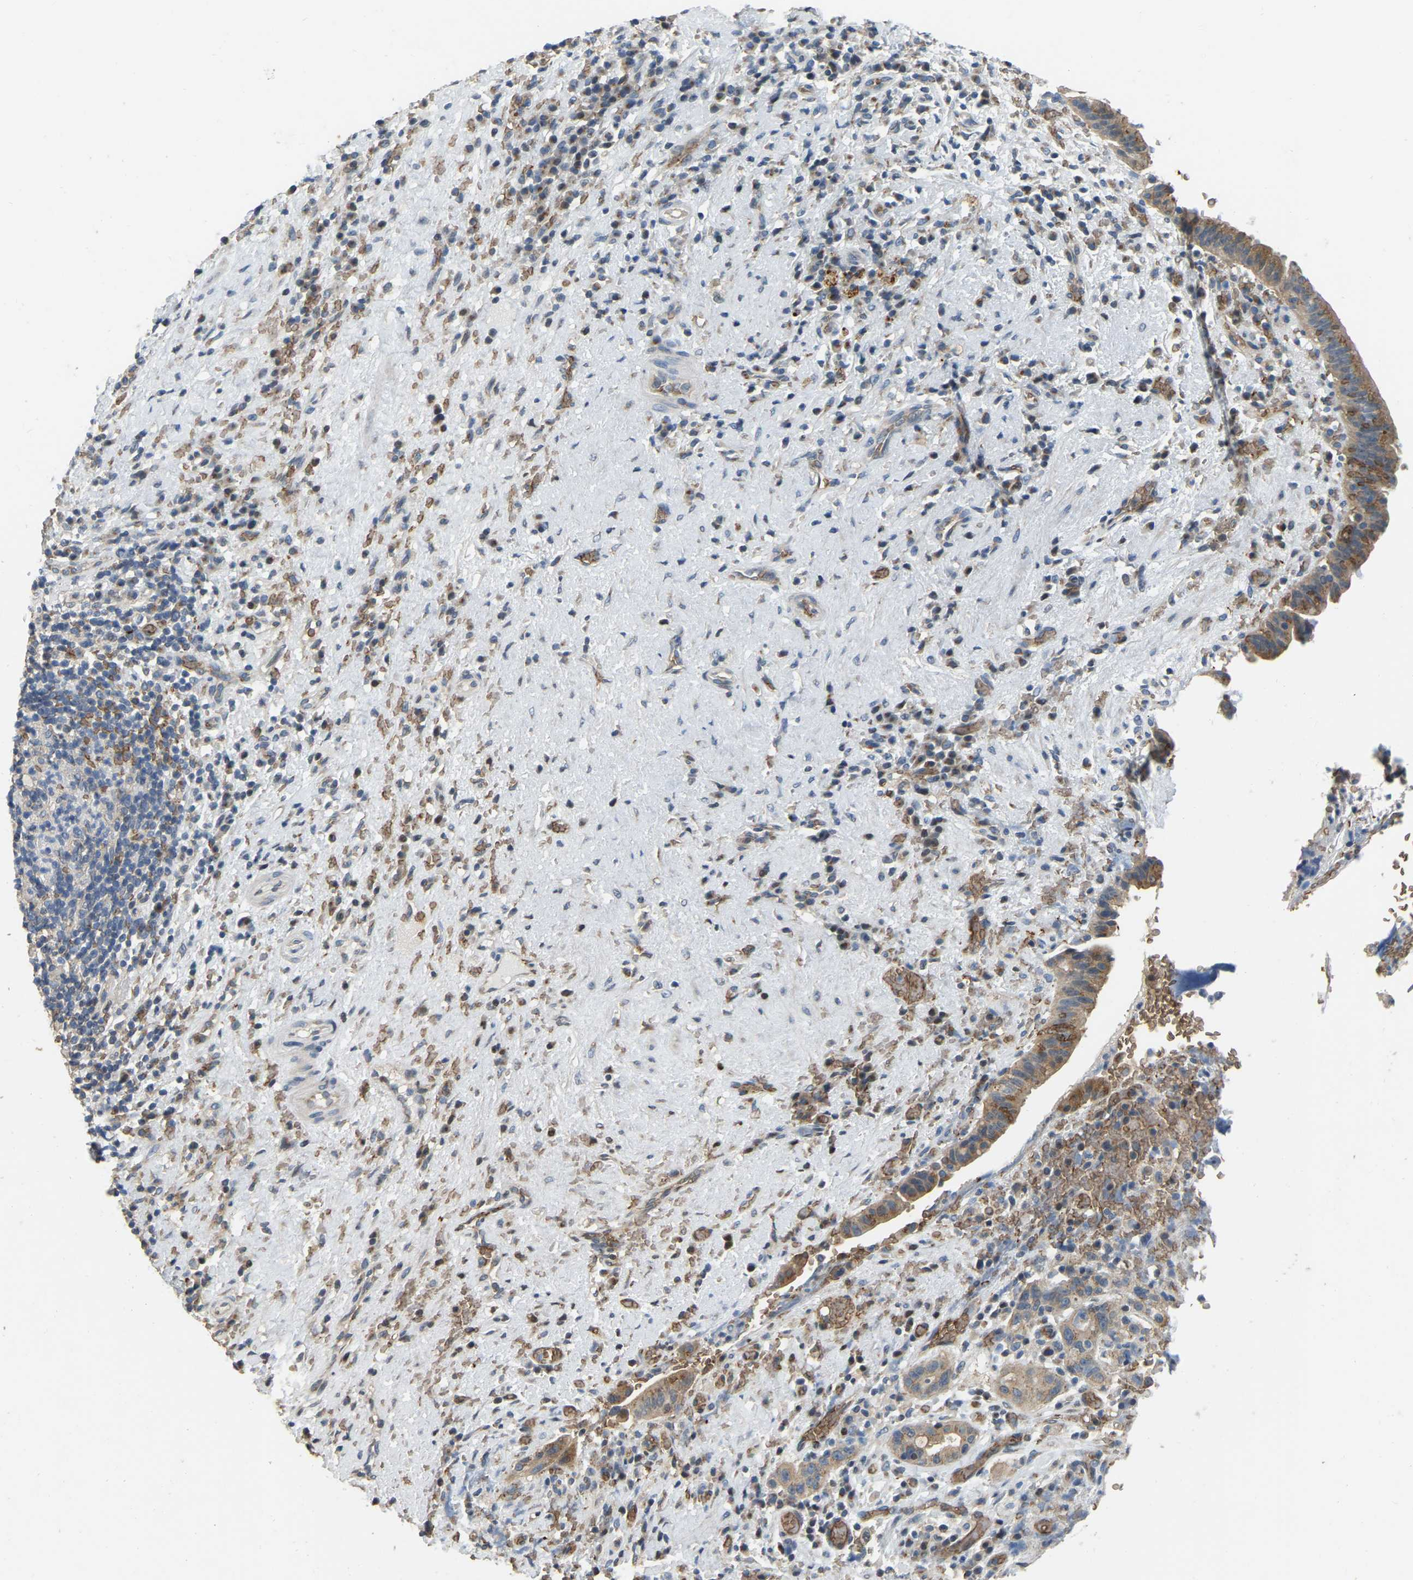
{"staining": {"intensity": "moderate", "quantity": ">75%", "location": "cytoplasmic/membranous"}, "tissue": "liver cancer", "cell_type": "Tumor cells", "image_type": "cancer", "snomed": [{"axis": "morphology", "description": "Cholangiocarcinoma"}, {"axis": "topography", "description": "Liver"}], "caption": "Human cholangiocarcinoma (liver) stained with a brown dye displays moderate cytoplasmic/membranous positive staining in approximately >75% of tumor cells.", "gene": "CFAP298", "patient": {"sex": "female", "age": 38}}